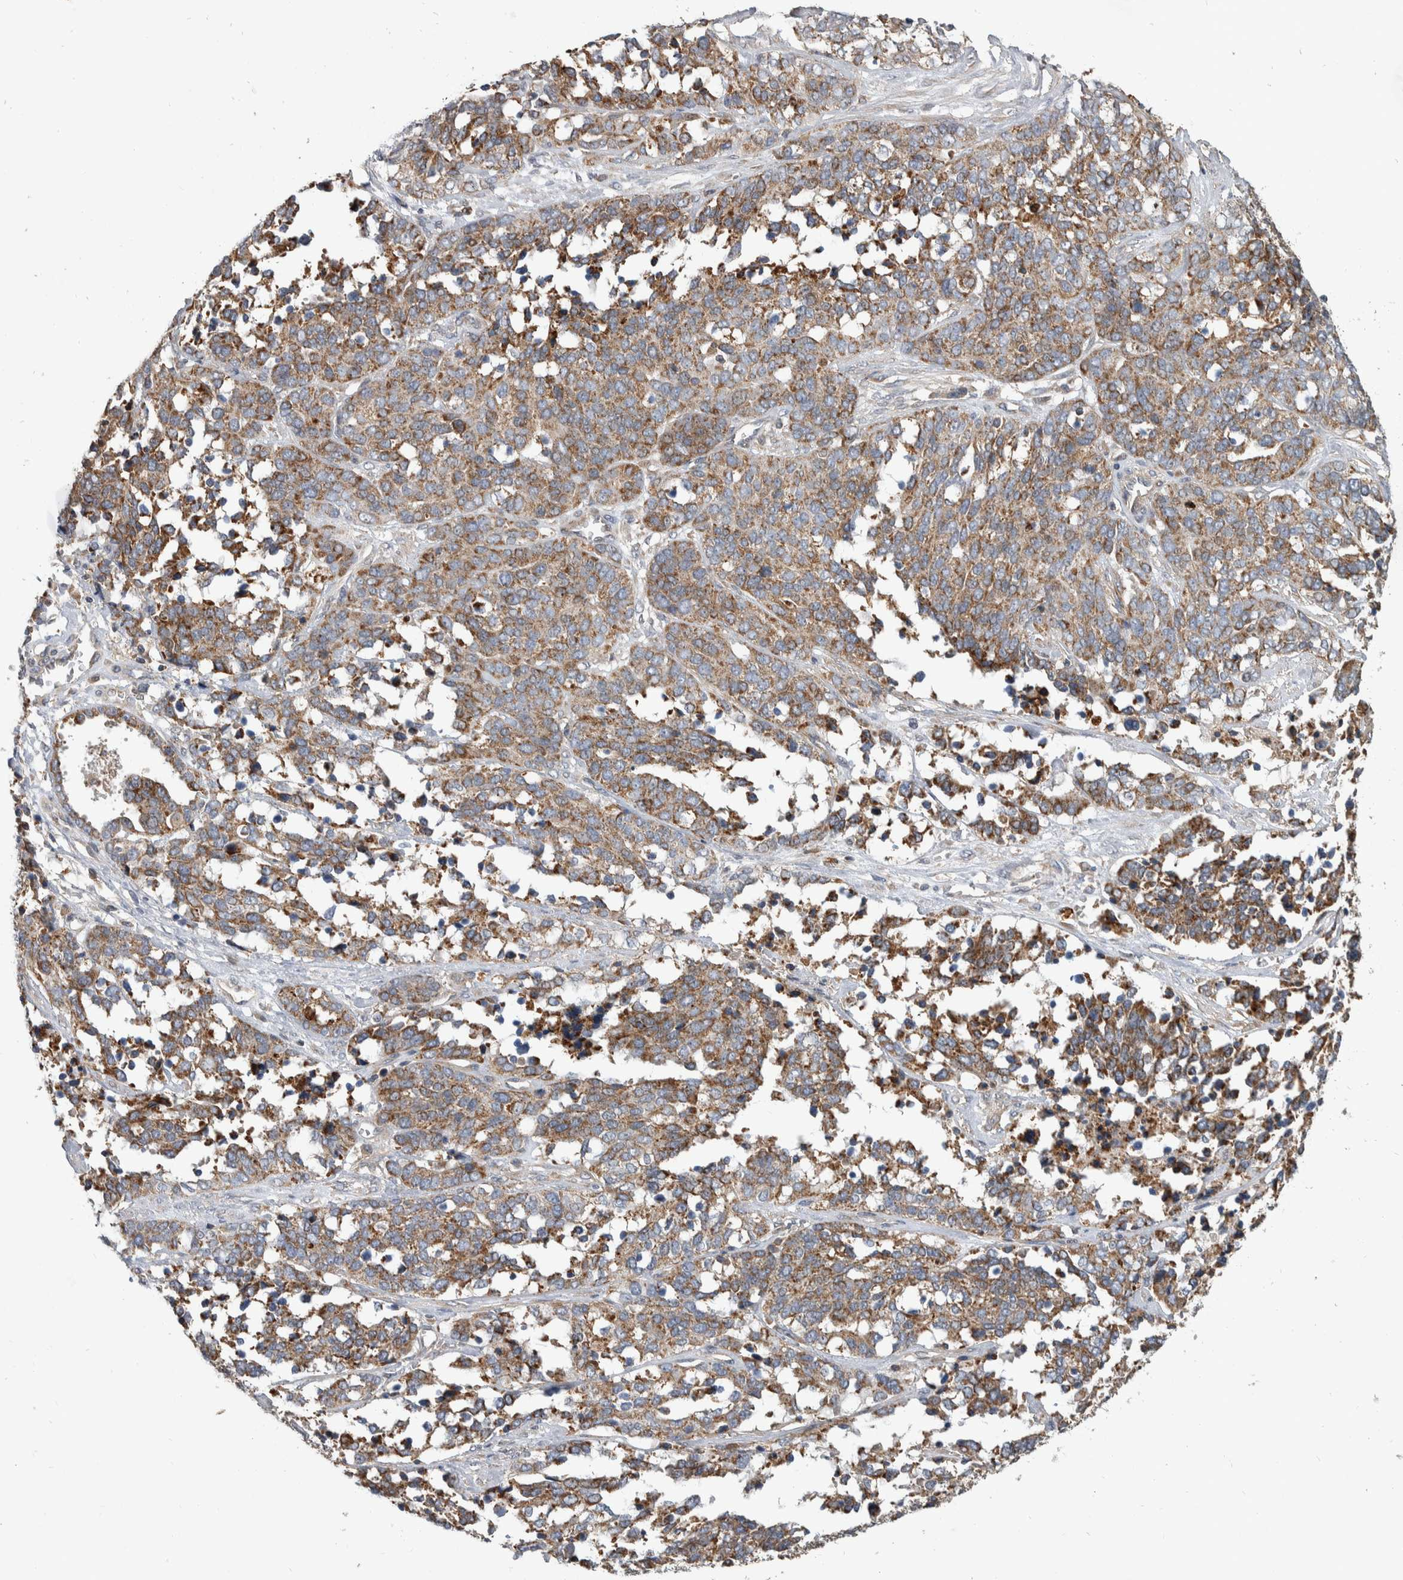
{"staining": {"intensity": "weak", "quantity": ">75%", "location": "cytoplasmic/membranous"}, "tissue": "ovarian cancer", "cell_type": "Tumor cells", "image_type": "cancer", "snomed": [{"axis": "morphology", "description": "Cystadenocarcinoma, serous, NOS"}, {"axis": "topography", "description": "Ovary"}], "caption": "Weak cytoplasmic/membranous expression for a protein is present in approximately >75% of tumor cells of ovarian serous cystadenocarcinoma using immunohistochemistry (IHC).", "gene": "SDCBP", "patient": {"sex": "female", "age": 44}}